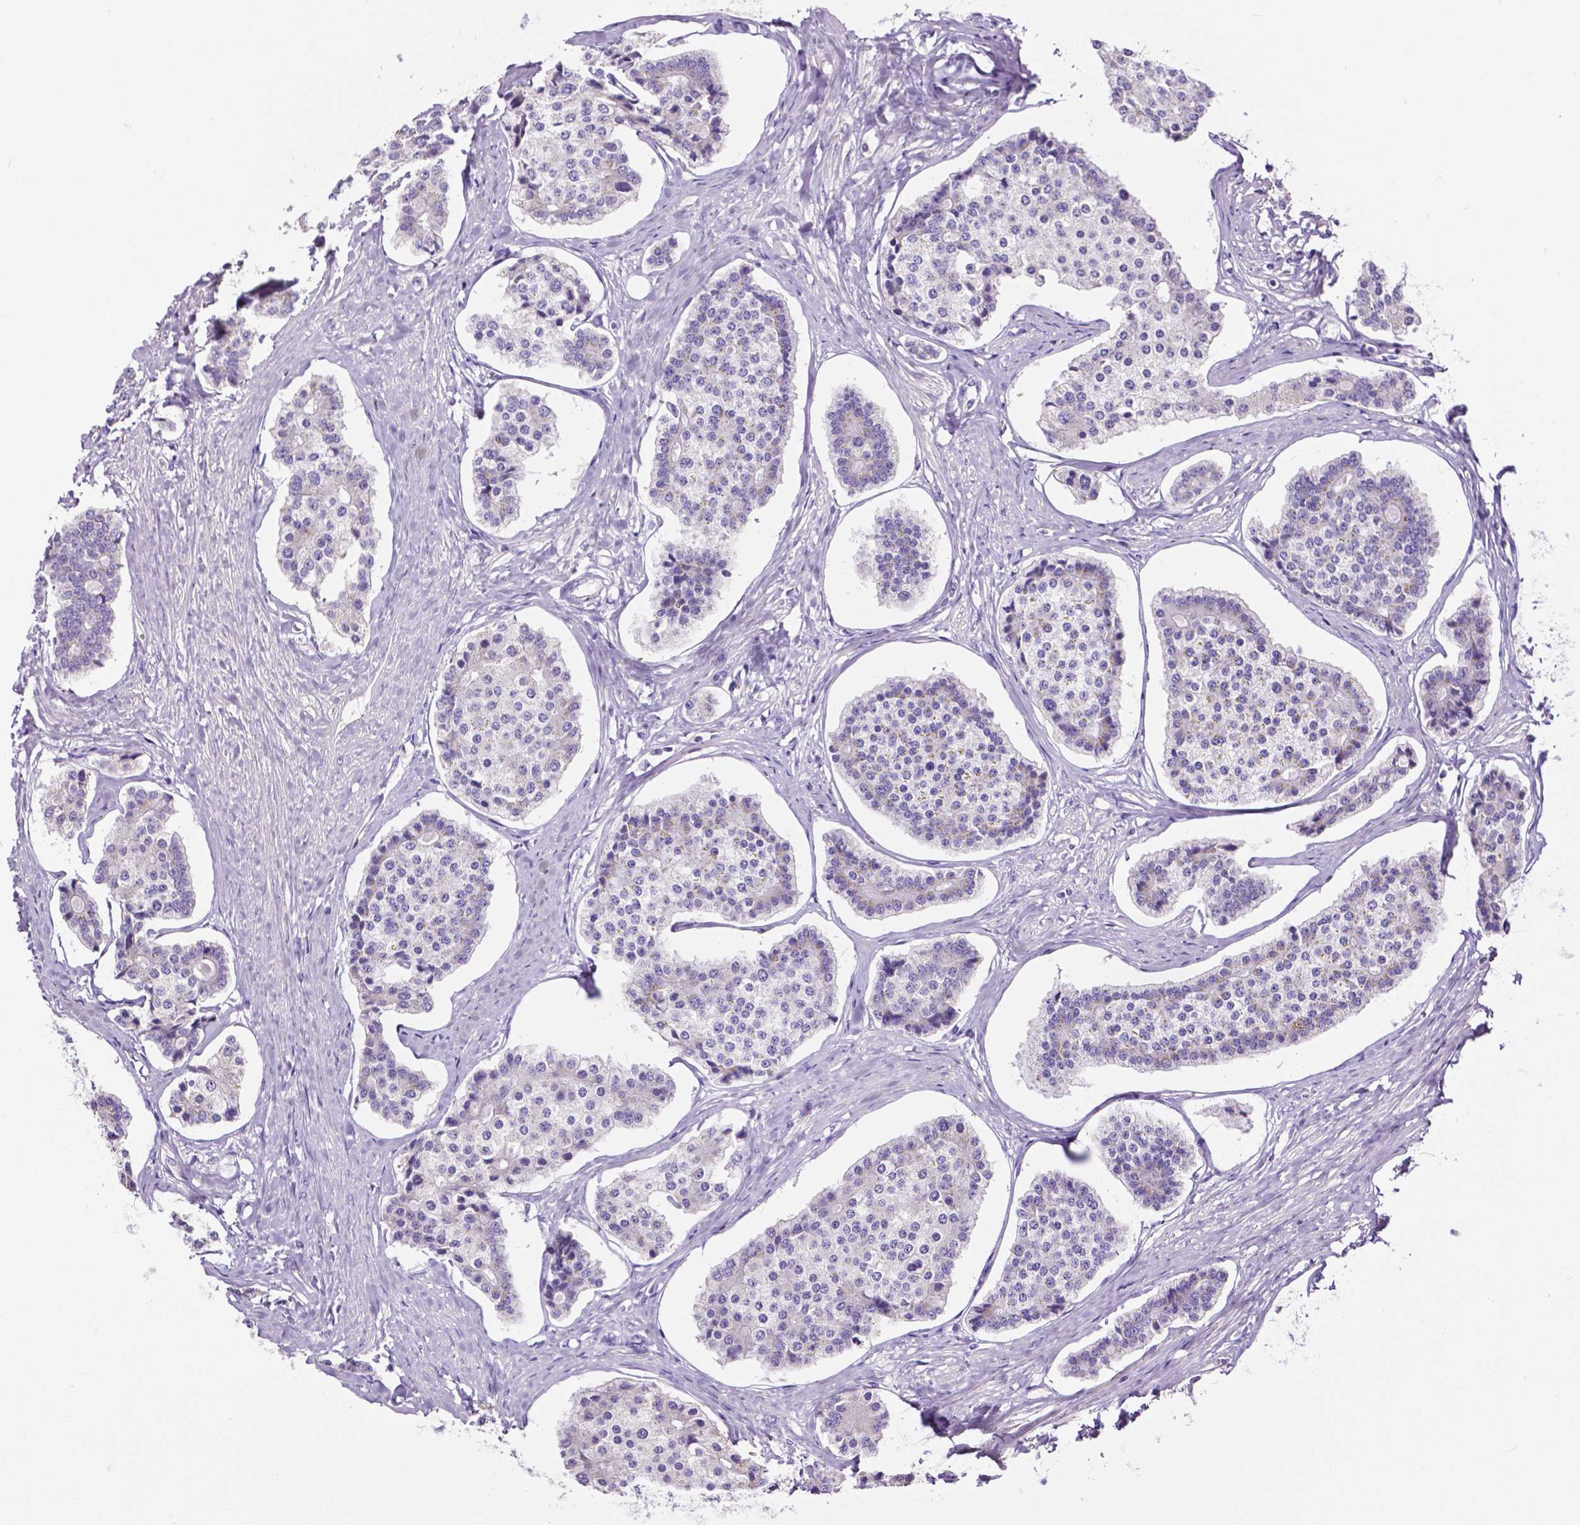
{"staining": {"intensity": "negative", "quantity": "none", "location": "none"}, "tissue": "carcinoid", "cell_type": "Tumor cells", "image_type": "cancer", "snomed": [{"axis": "morphology", "description": "Carcinoid, malignant, NOS"}, {"axis": "topography", "description": "Small intestine"}], "caption": "This image is of carcinoid (malignant) stained with immunohistochemistry (IHC) to label a protein in brown with the nuclei are counter-stained blue. There is no staining in tumor cells.", "gene": "MMP9", "patient": {"sex": "female", "age": 65}}